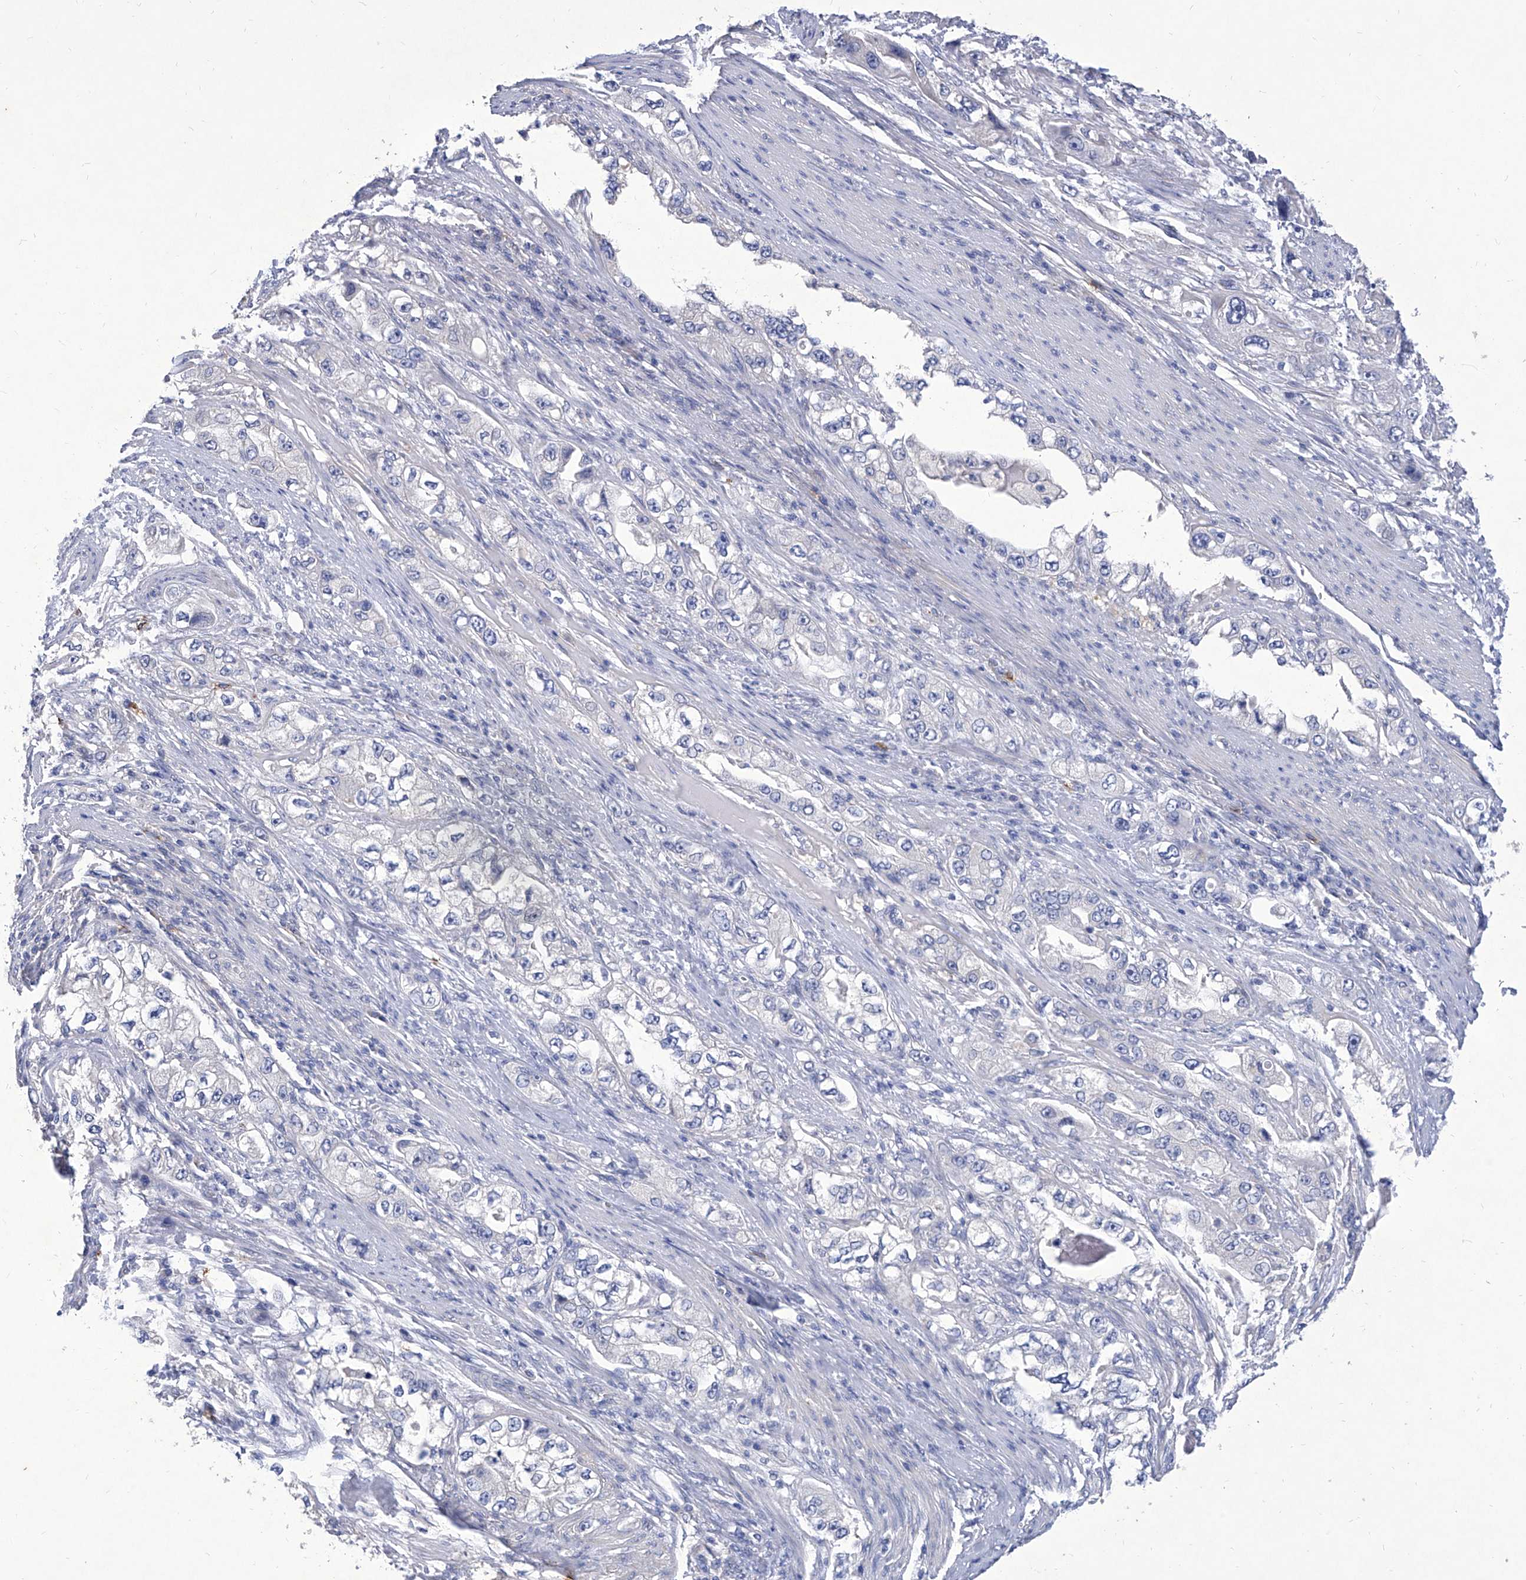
{"staining": {"intensity": "negative", "quantity": "none", "location": "none"}, "tissue": "stomach cancer", "cell_type": "Tumor cells", "image_type": "cancer", "snomed": [{"axis": "morphology", "description": "Adenocarcinoma, NOS"}, {"axis": "topography", "description": "Stomach, lower"}], "caption": "High power microscopy micrograph of an IHC photomicrograph of stomach cancer (adenocarcinoma), revealing no significant staining in tumor cells.", "gene": "IFNL2", "patient": {"sex": "female", "age": 93}}